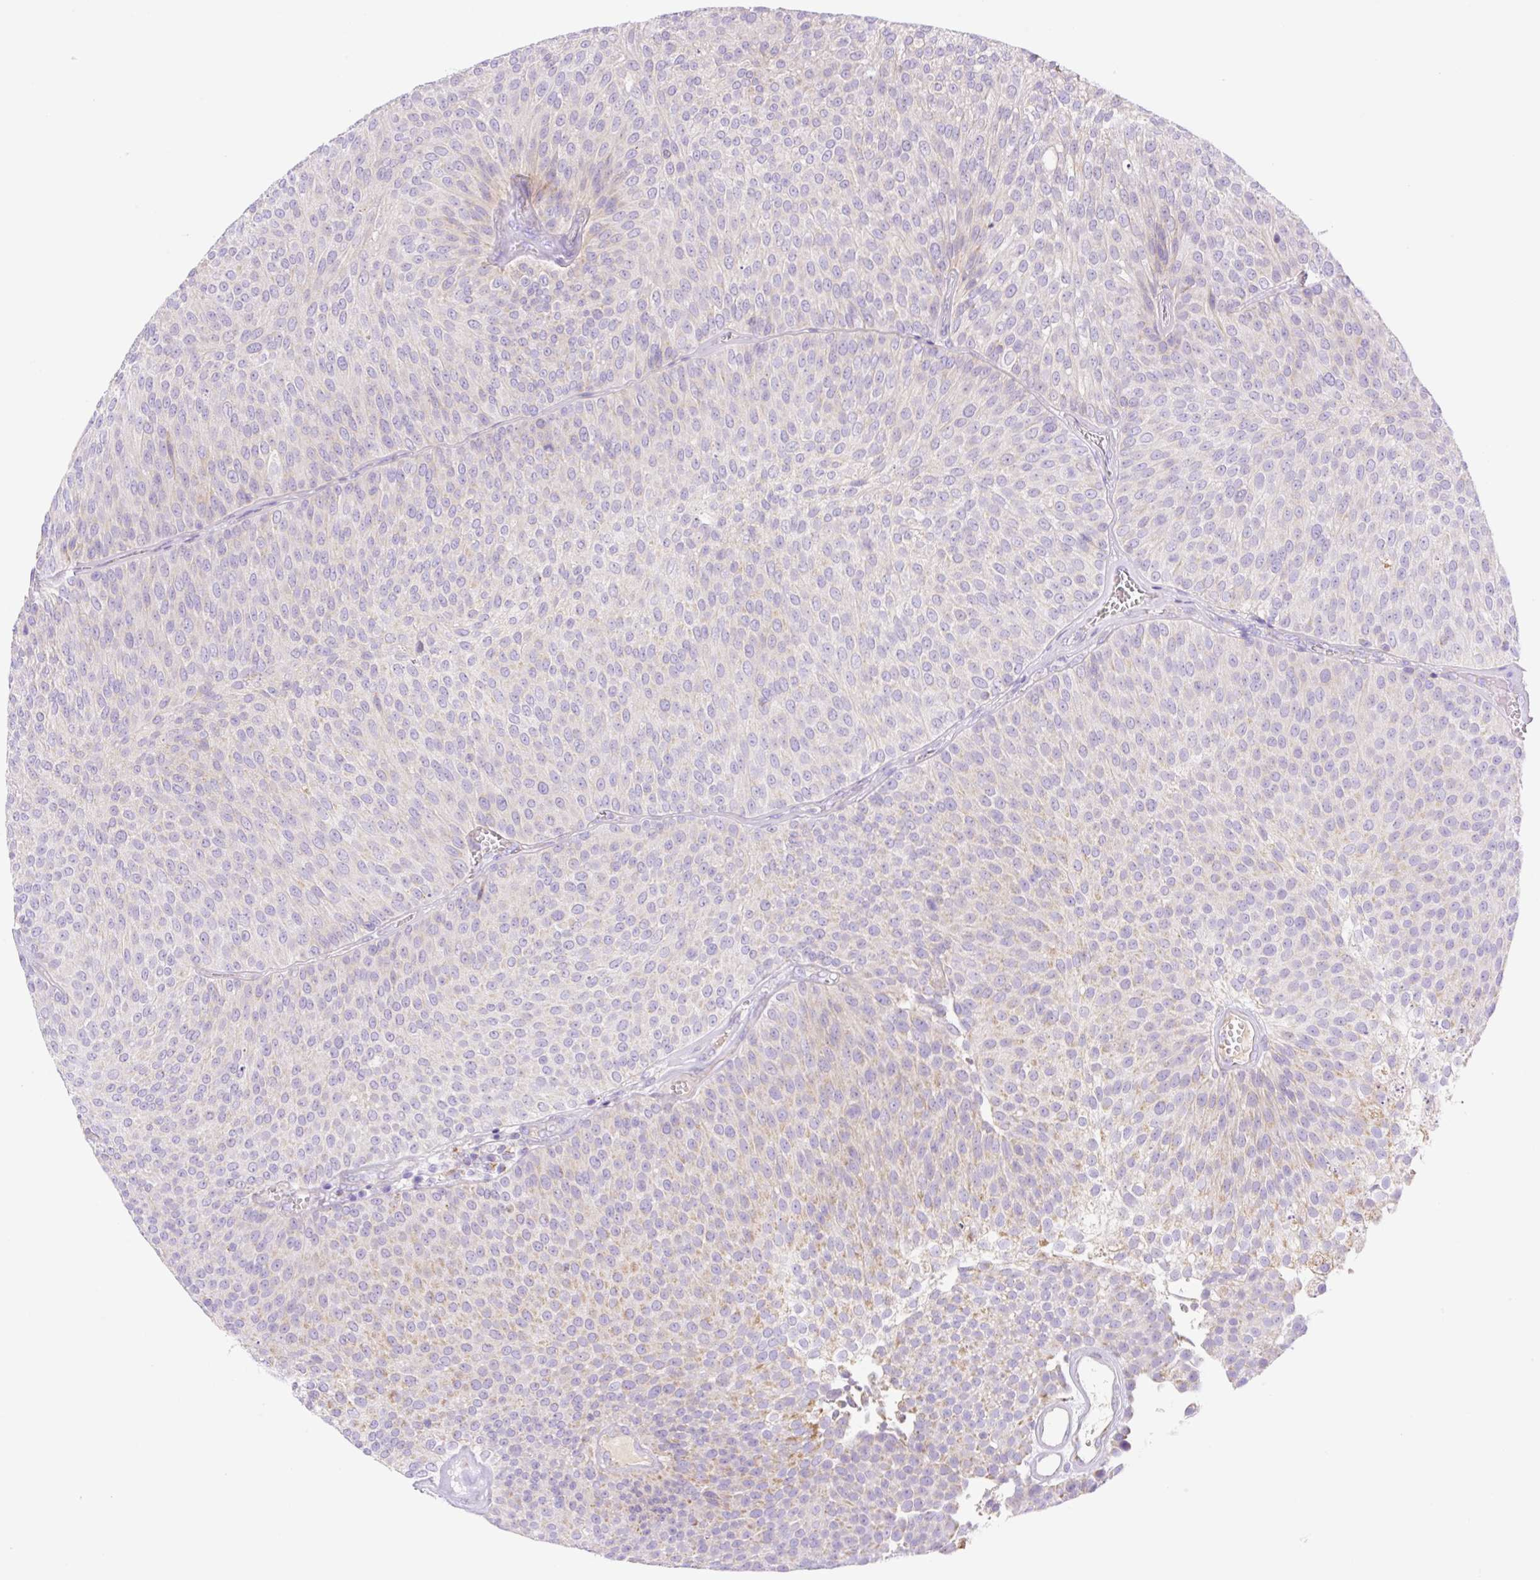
{"staining": {"intensity": "moderate", "quantity": "25%-75%", "location": "cytoplasmic/membranous"}, "tissue": "urothelial cancer", "cell_type": "Tumor cells", "image_type": "cancer", "snomed": [{"axis": "morphology", "description": "Urothelial carcinoma, Low grade"}, {"axis": "topography", "description": "Urinary bladder"}], "caption": "Immunohistochemistry (IHC) photomicrograph of neoplastic tissue: human urothelial cancer stained using IHC reveals medium levels of moderate protein expression localized specifically in the cytoplasmic/membranous of tumor cells, appearing as a cytoplasmic/membranous brown color.", "gene": "ETNK2", "patient": {"sex": "female", "age": 79}}